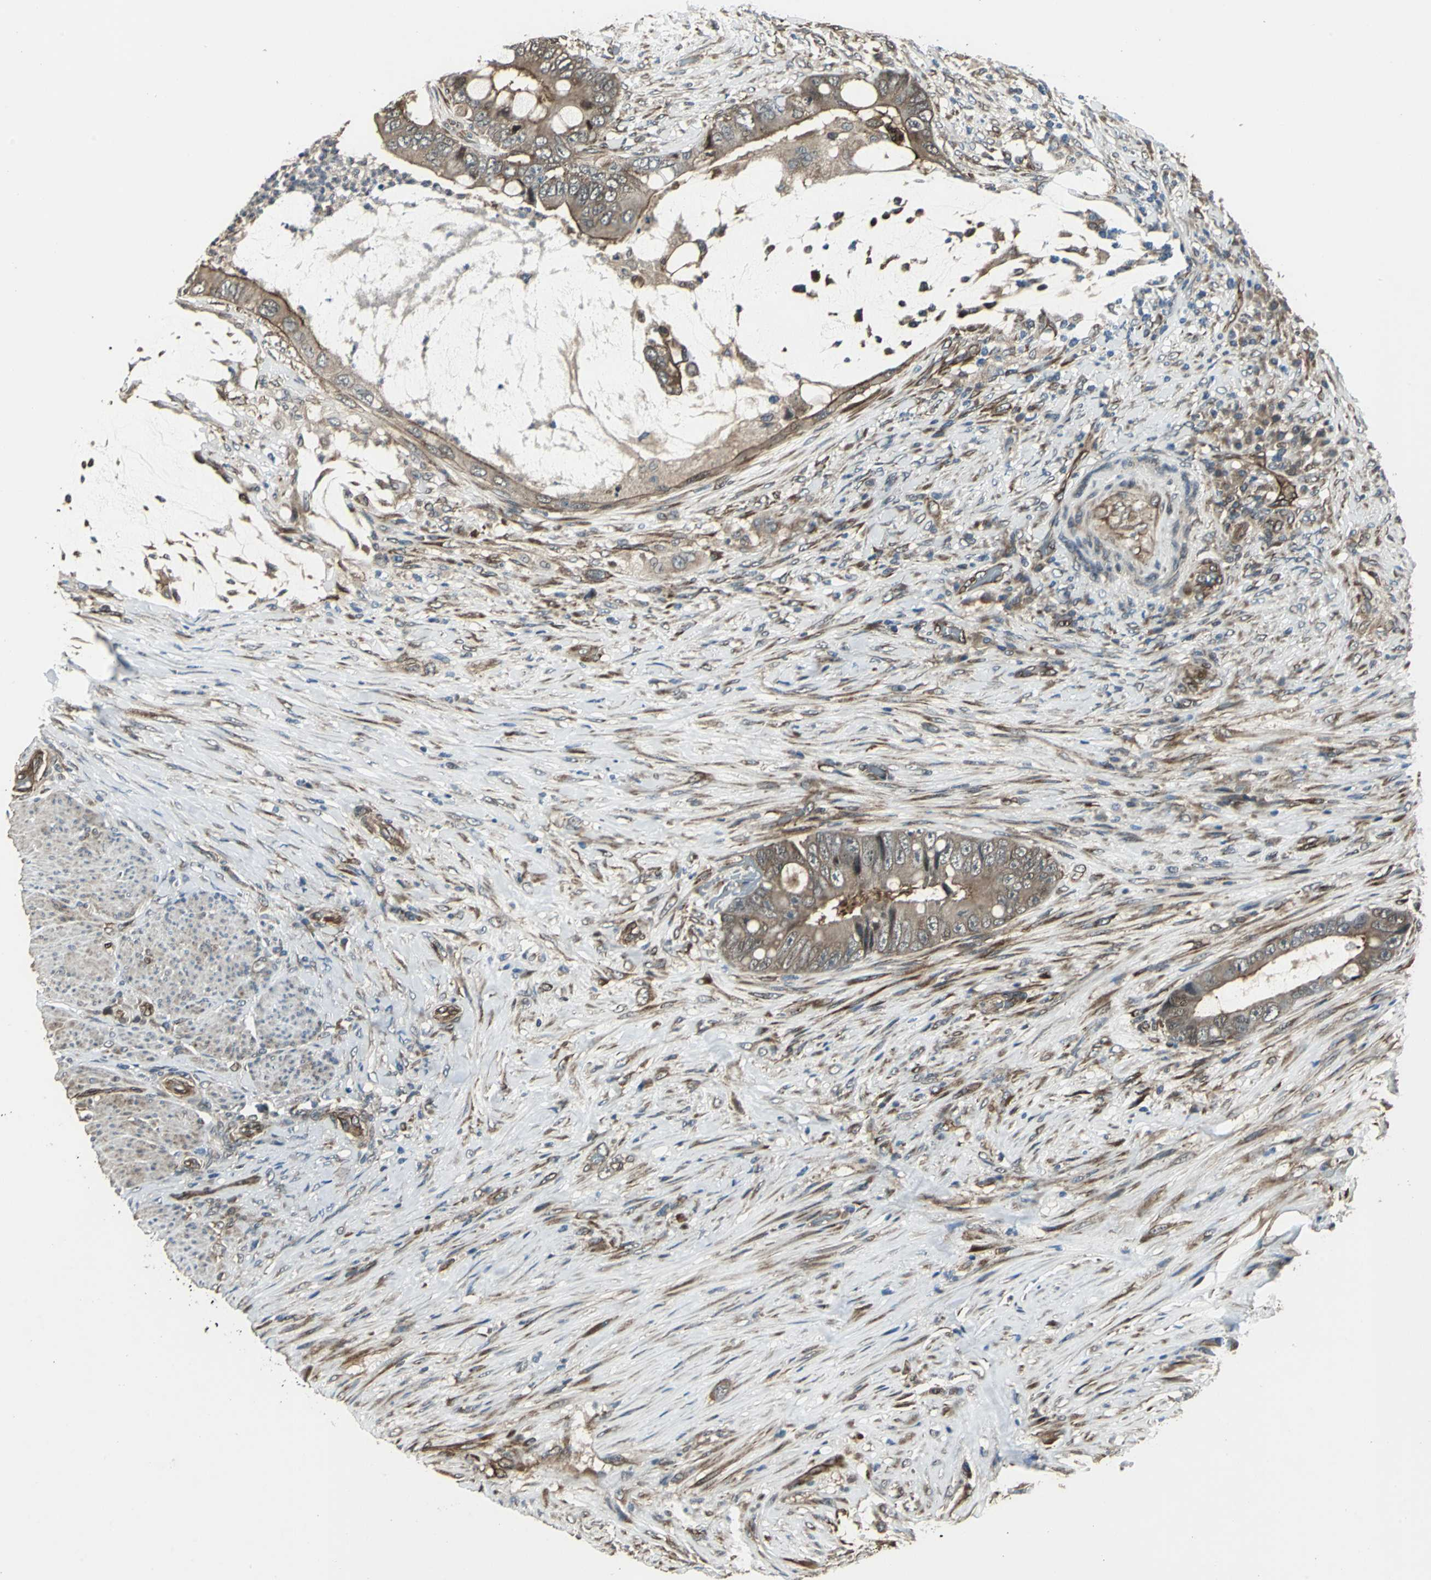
{"staining": {"intensity": "moderate", "quantity": ">75%", "location": "cytoplasmic/membranous"}, "tissue": "colorectal cancer", "cell_type": "Tumor cells", "image_type": "cancer", "snomed": [{"axis": "morphology", "description": "Adenocarcinoma, NOS"}, {"axis": "topography", "description": "Rectum"}], "caption": "Protein expression by immunohistochemistry (IHC) shows moderate cytoplasmic/membranous positivity in about >75% of tumor cells in adenocarcinoma (colorectal).", "gene": "PFDN1", "patient": {"sex": "female", "age": 77}}